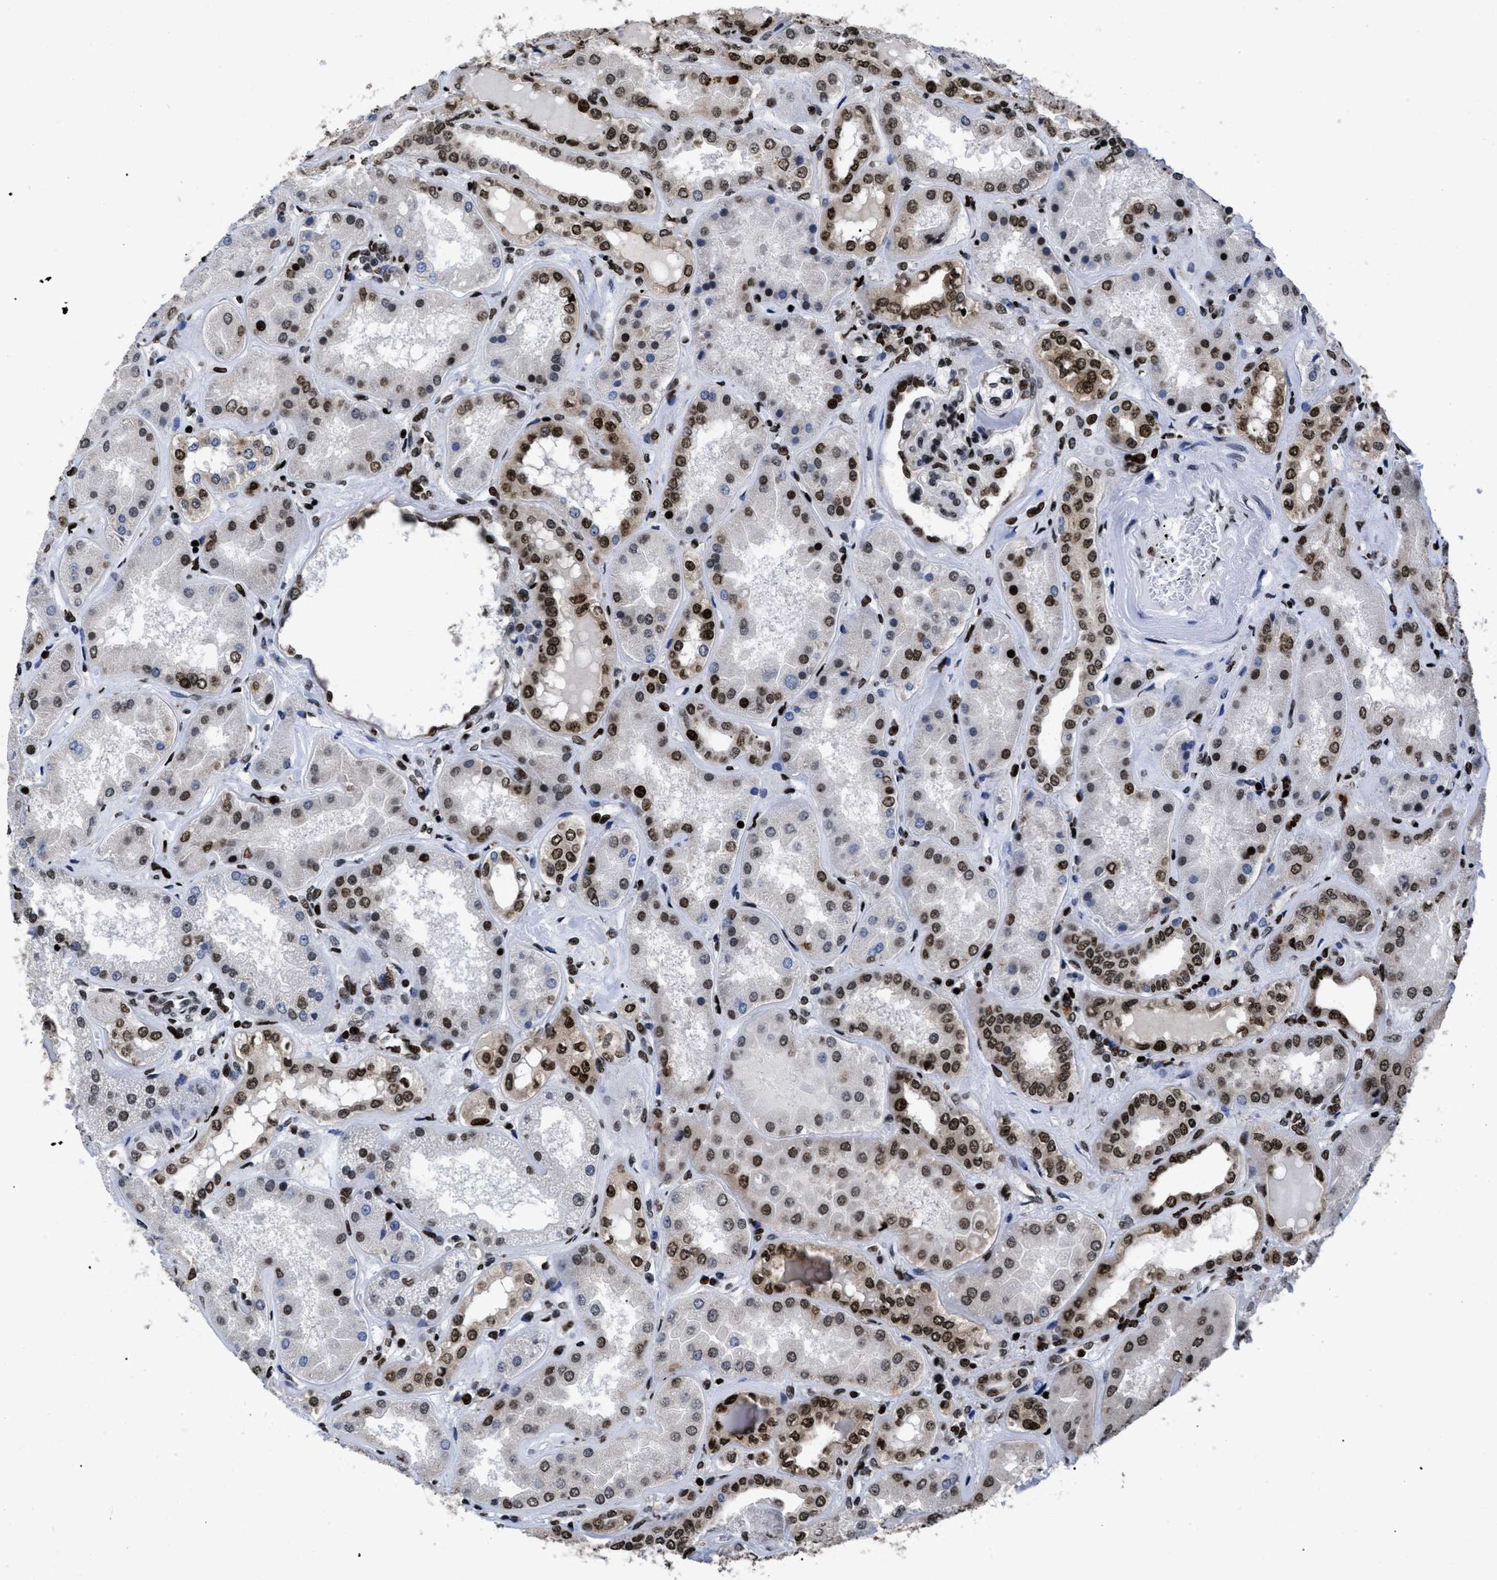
{"staining": {"intensity": "strong", "quantity": "25%-75%", "location": "nuclear"}, "tissue": "kidney", "cell_type": "Cells in glomeruli", "image_type": "normal", "snomed": [{"axis": "morphology", "description": "Normal tissue, NOS"}, {"axis": "topography", "description": "Kidney"}], "caption": "There is high levels of strong nuclear positivity in cells in glomeruli of unremarkable kidney, as demonstrated by immunohistochemical staining (brown color).", "gene": "CALHM3", "patient": {"sex": "female", "age": 56}}